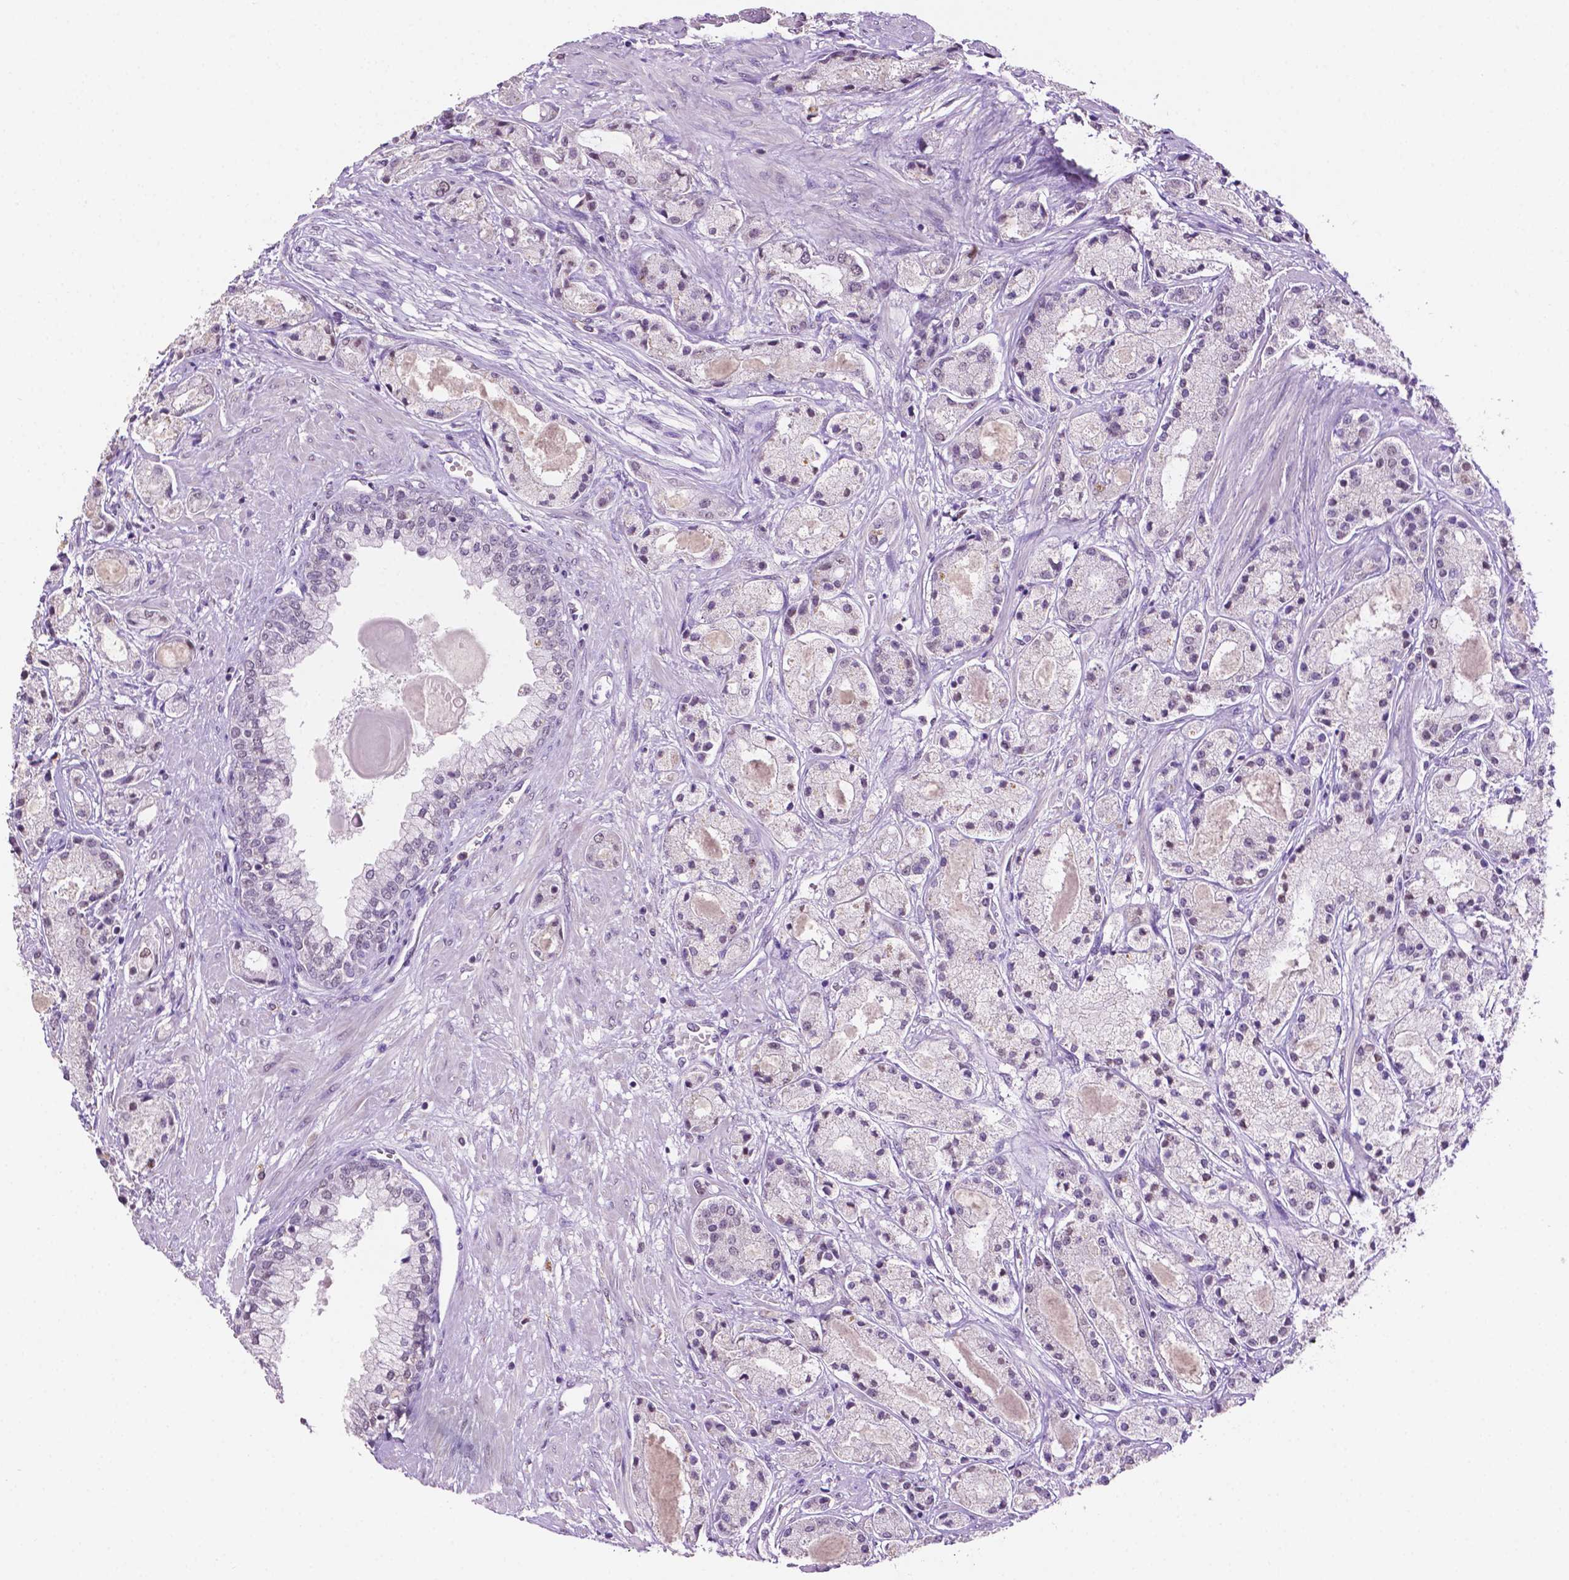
{"staining": {"intensity": "negative", "quantity": "none", "location": "none"}, "tissue": "prostate cancer", "cell_type": "Tumor cells", "image_type": "cancer", "snomed": [{"axis": "morphology", "description": "Adenocarcinoma, High grade"}, {"axis": "topography", "description": "Prostate"}], "caption": "Human prostate cancer (high-grade adenocarcinoma) stained for a protein using IHC demonstrates no staining in tumor cells.", "gene": "PTPN6", "patient": {"sex": "male", "age": 67}}